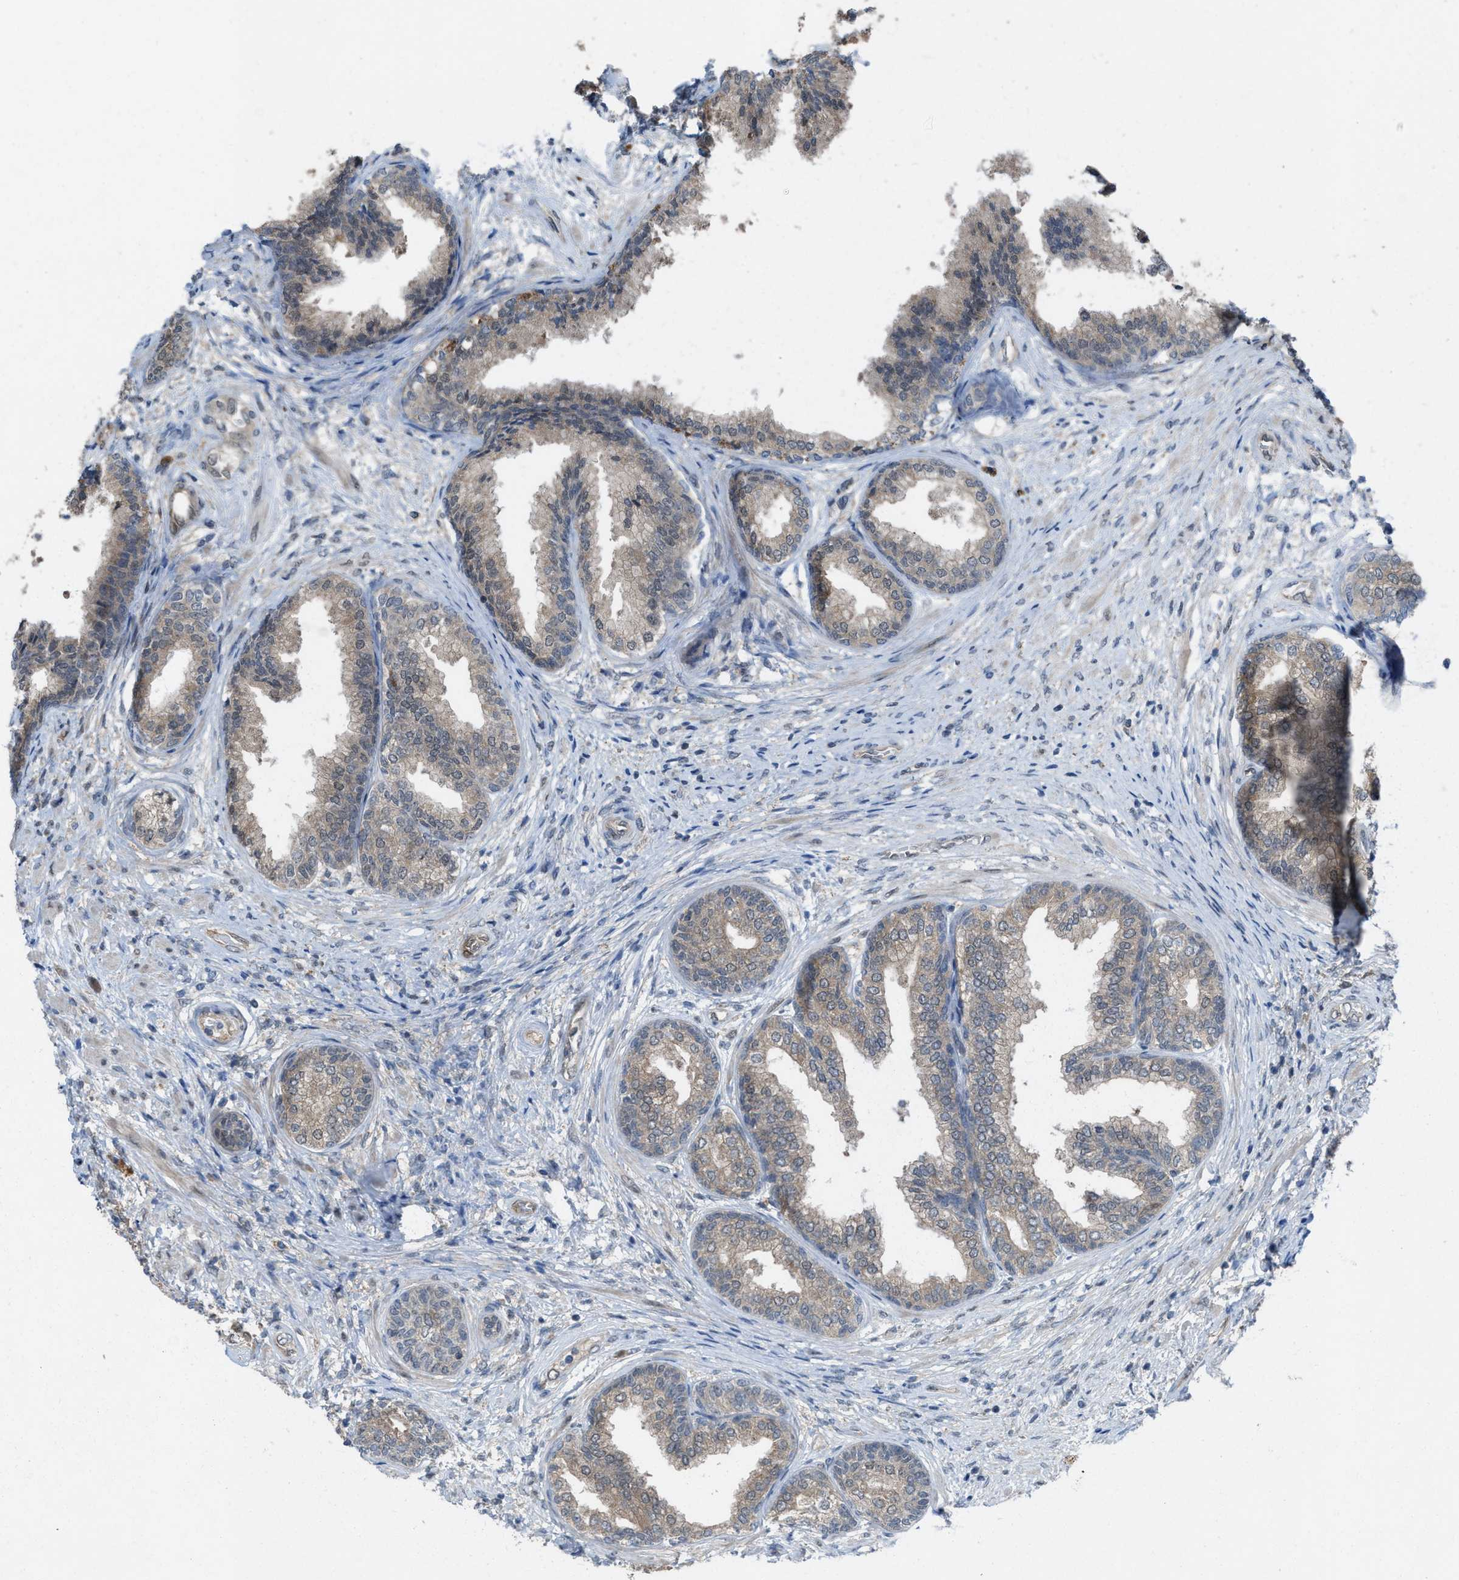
{"staining": {"intensity": "weak", "quantity": ">75%", "location": "cytoplasmic/membranous"}, "tissue": "prostate", "cell_type": "Glandular cells", "image_type": "normal", "snomed": [{"axis": "morphology", "description": "Normal tissue, NOS"}, {"axis": "topography", "description": "Prostate"}], "caption": "Prostate stained with DAB (3,3'-diaminobenzidine) IHC reveals low levels of weak cytoplasmic/membranous positivity in about >75% of glandular cells. (DAB (3,3'-diaminobenzidine) = brown stain, brightfield microscopy at high magnification).", "gene": "PLAA", "patient": {"sex": "male", "age": 76}}